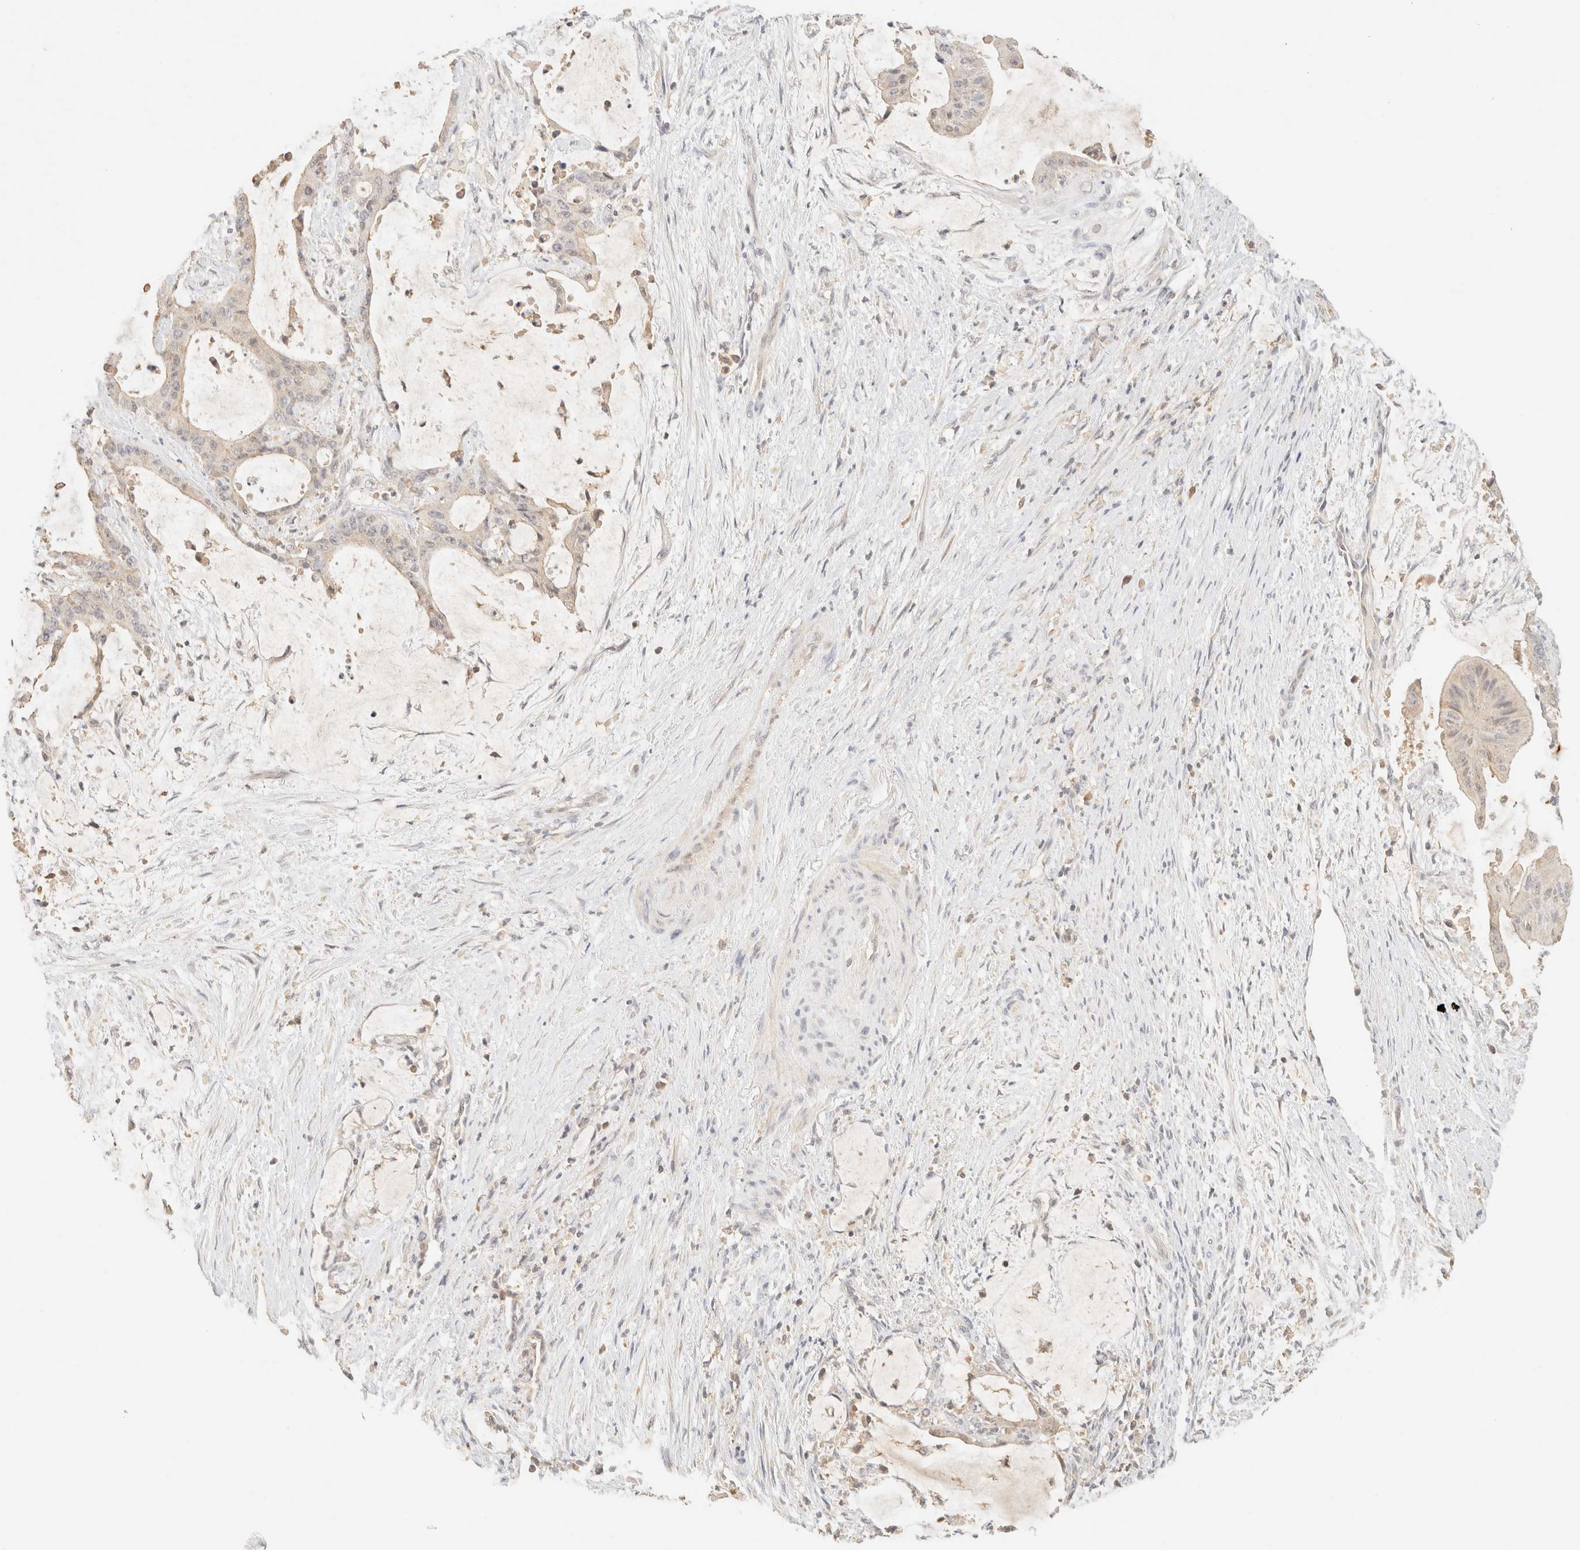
{"staining": {"intensity": "weak", "quantity": "<25%", "location": "cytoplasmic/membranous"}, "tissue": "liver cancer", "cell_type": "Tumor cells", "image_type": "cancer", "snomed": [{"axis": "morphology", "description": "Cholangiocarcinoma"}, {"axis": "topography", "description": "Liver"}], "caption": "Human liver cholangiocarcinoma stained for a protein using IHC exhibits no positivity in tumor cells.", "gene": "TIMD4", "patient": {"sex": "female", "age": 73}}